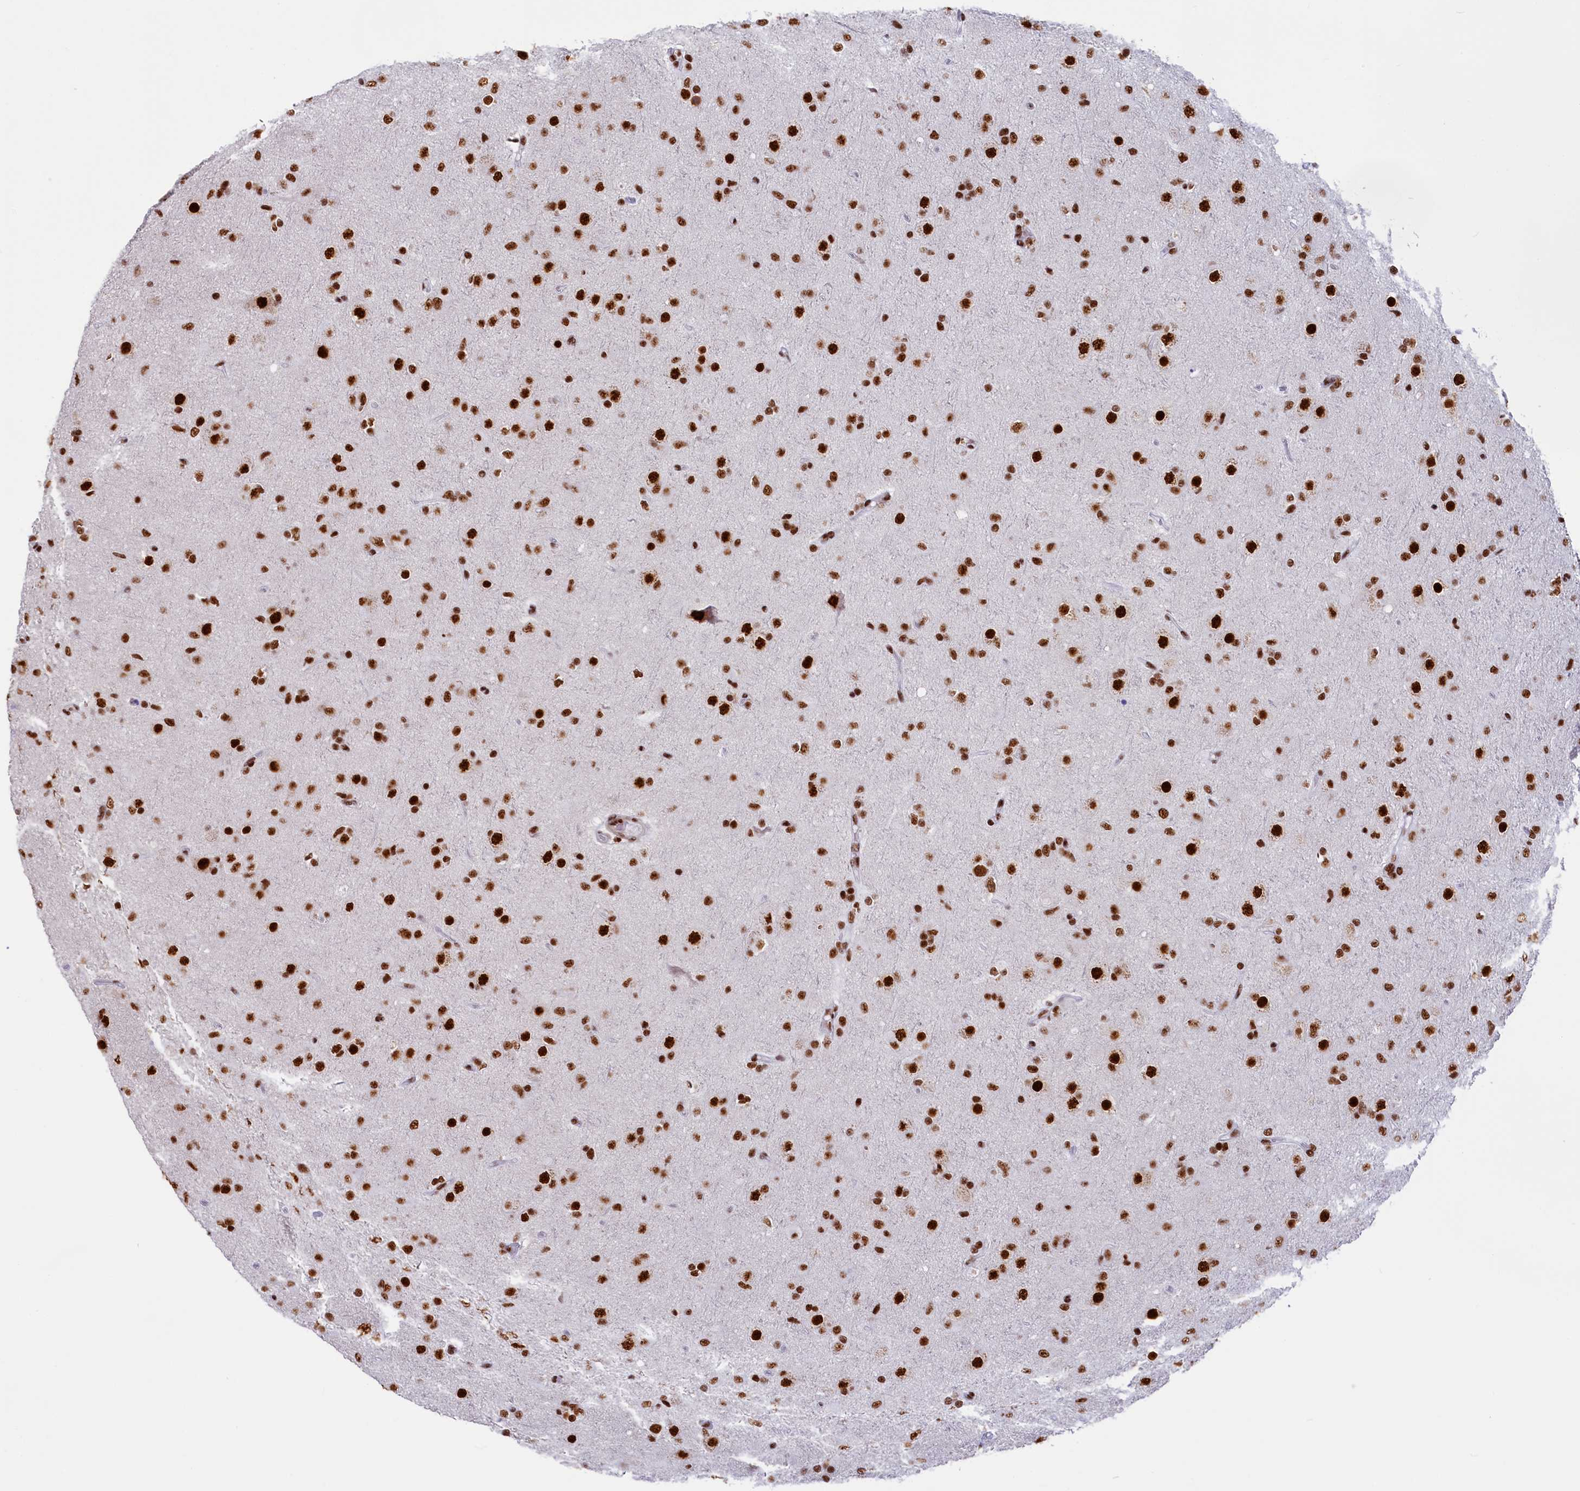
{"staining": {"intensity": "strong", "quantity": ">75%", "location": "nuclear"}, "tissue": "glioma", "cell_type": "Tumor cells", "image_type": "cancer", "snomed": [{"axis": "morphology", "description": "Glioma, malignant, Low grade"}, {"axis": "topography", "description": "Brain"}], "caption": "Protein expression analysis of glioma demonstrates strong nuclear staining in about >75% of tumor cells.", "gene": "SNRNP70", "patient": {"sex": "male", "age": 65}}